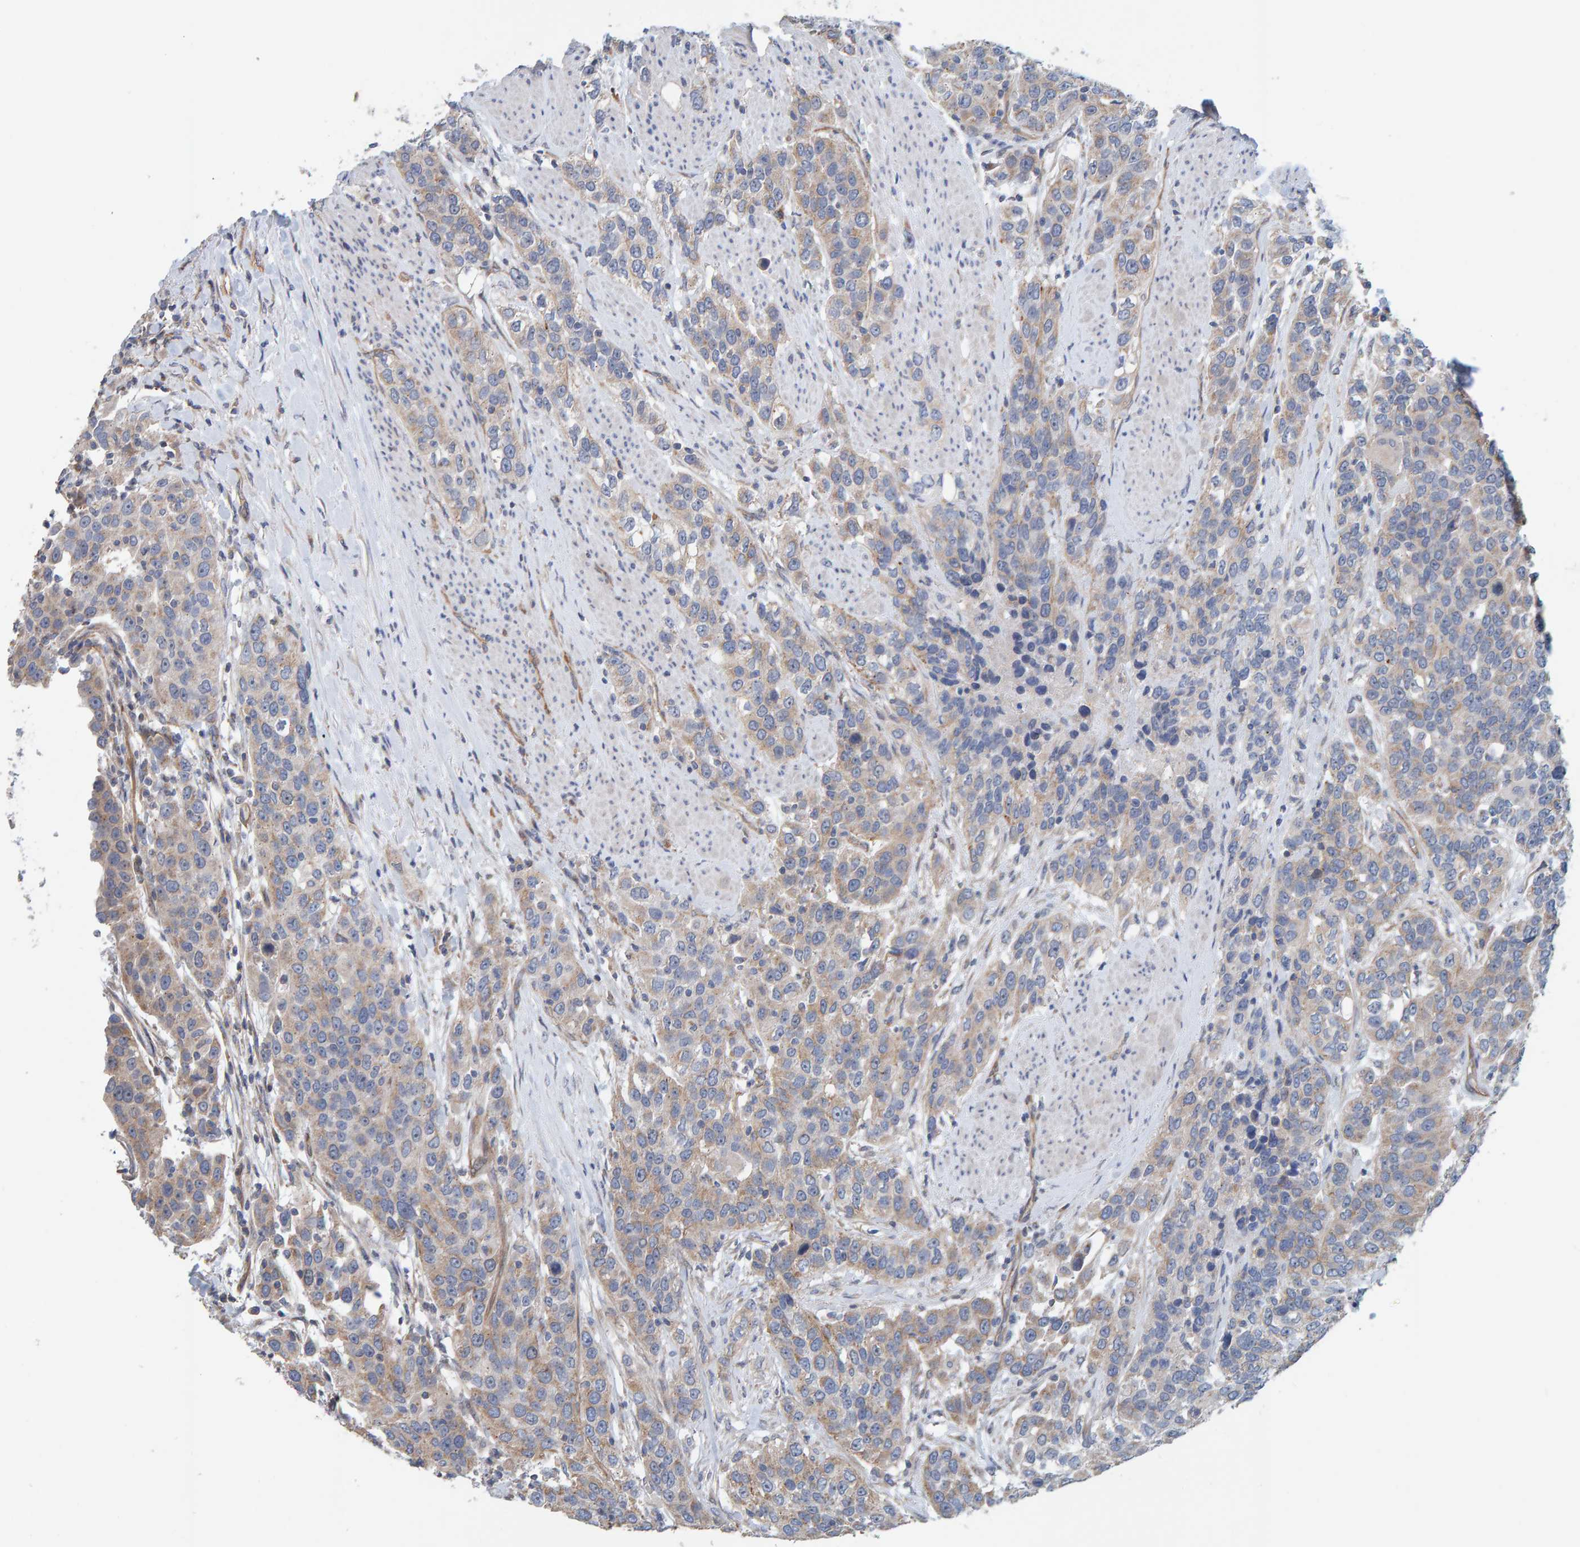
{"staining": {"intensity": "weak", "quantity": ">75%", "location": "cytoplasmic/membranous"}, "tissue": "urothelial cancer", "cell_type": "Tumor cells", "image_type": "cancer", "snomed": [{"axis": "morphology", "description": "Urothelial carcinoma, High grade"}, {"axis": "topography", "description": "Urinary bladder"}], "caption": "The image demonstrates a brown stain indicating the presence of a protein in the cytoplasmic/membranous of tumor cells in urothelial carcinoma (high-grade).", "gene": "RGP1", "patient": {"sex": "female", "age": 80}}